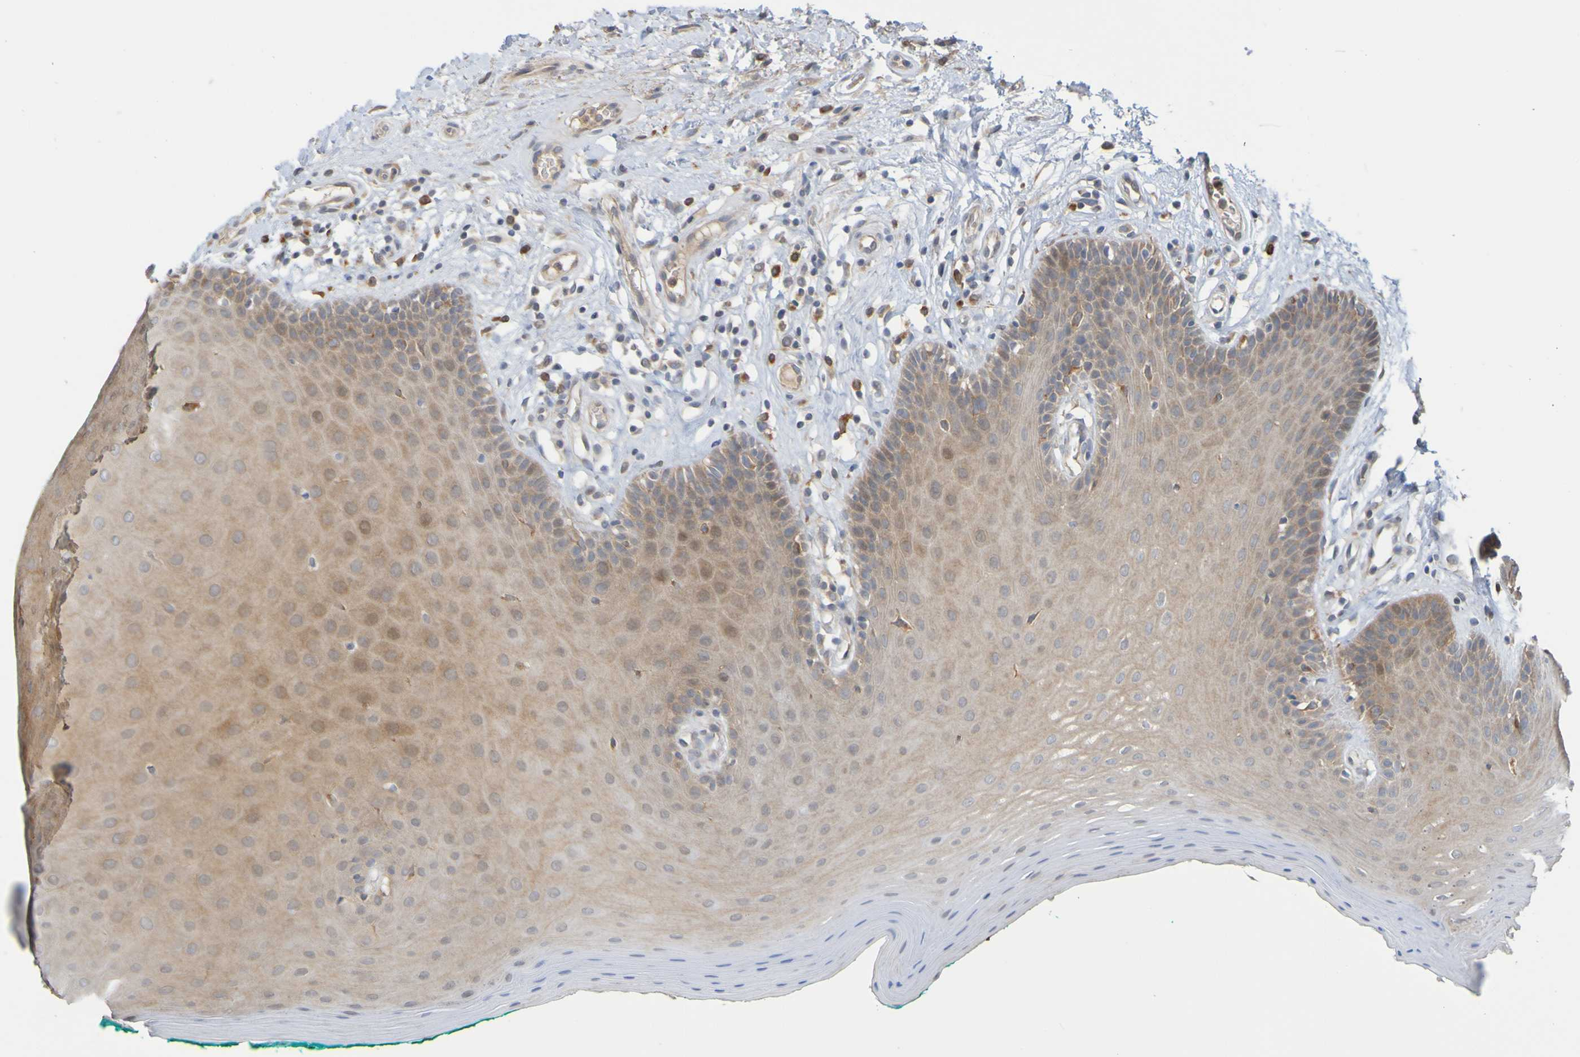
{"staining": {"intensity": "weak", "quantity": ">75%", "location": "cytoplasmic/membranous"}, "tissue": "oral mucosa", "cell_type": "Squamous epithelial cells", "image_type": "normal", "snomed": [{"axis": "morphology", "description": "Normal tissue, NOS"}, {"axis": "topography", "description": "Skeletal muscle"}, {"axis": "topography", "description": "Oral tissue"}], "caption": "This is a histology image of immunohistochemistry (IHC) staining of benign oral mucosa, which shows weak expression in the cytoplasmic/membranous of squamous epithelial cells.", "gene": "NAV2", "patient": {"sex": "male", "age": 58}}